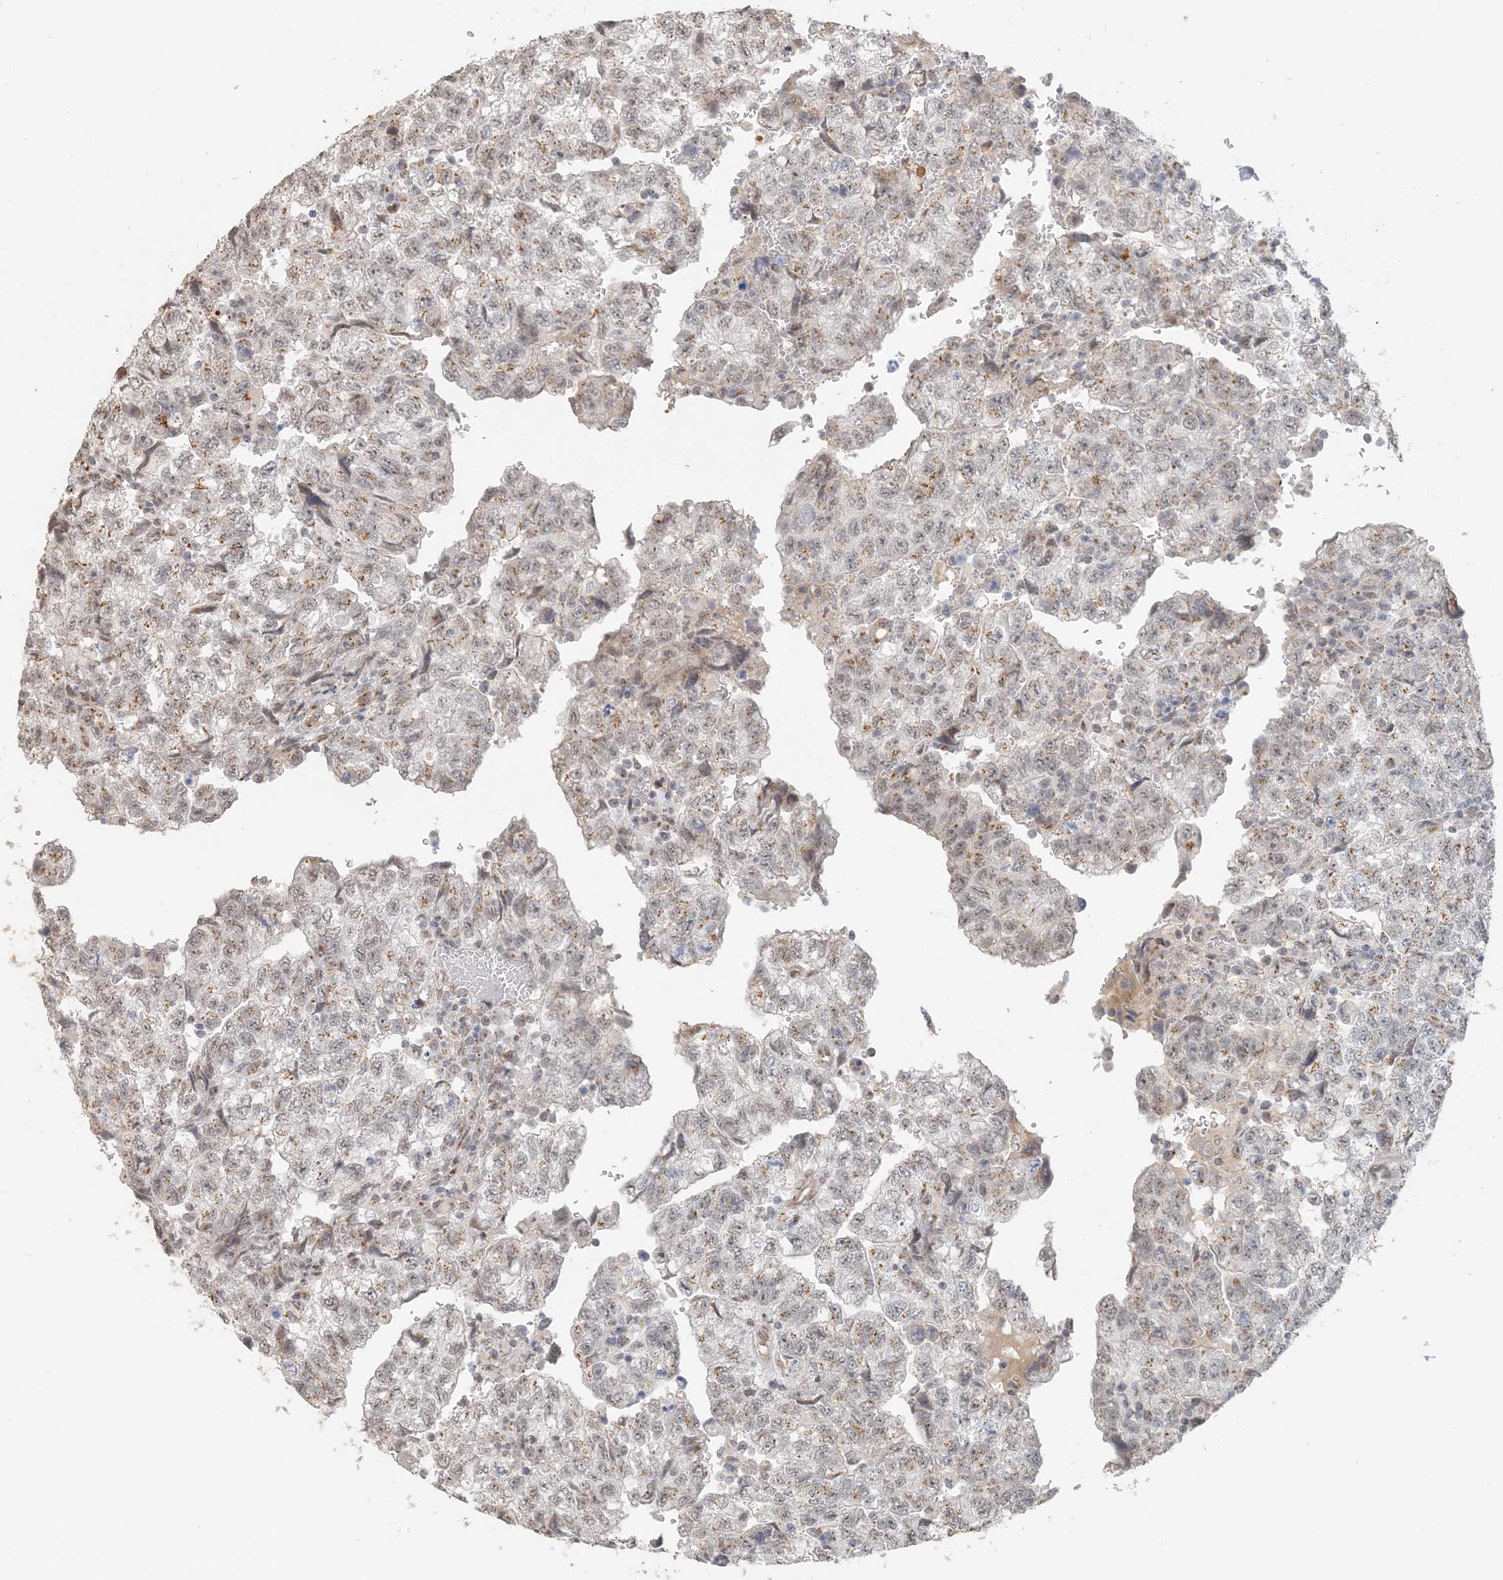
{"staining": {"intensity": "weak", "quantity": "25%-75%", "location": "cytoplasmic/membranous"}, "tissue": "testis cancer", "cell_type": "Tumor cells", "image_type": "cancer", "snomed": [{"axis": "morphology", "description": "Carcinoma, Embryonal, NOS"}, {"axis": "topography", "description": "Testis"}], "caption": "Protein staining shows weak cytoplasmic/membranous expression in about 25%-75% of tumor cells in embryonal carcinoma (testis).", "gene": "ZCCHC4", "patient": {"sex": "male", "age": 36}}